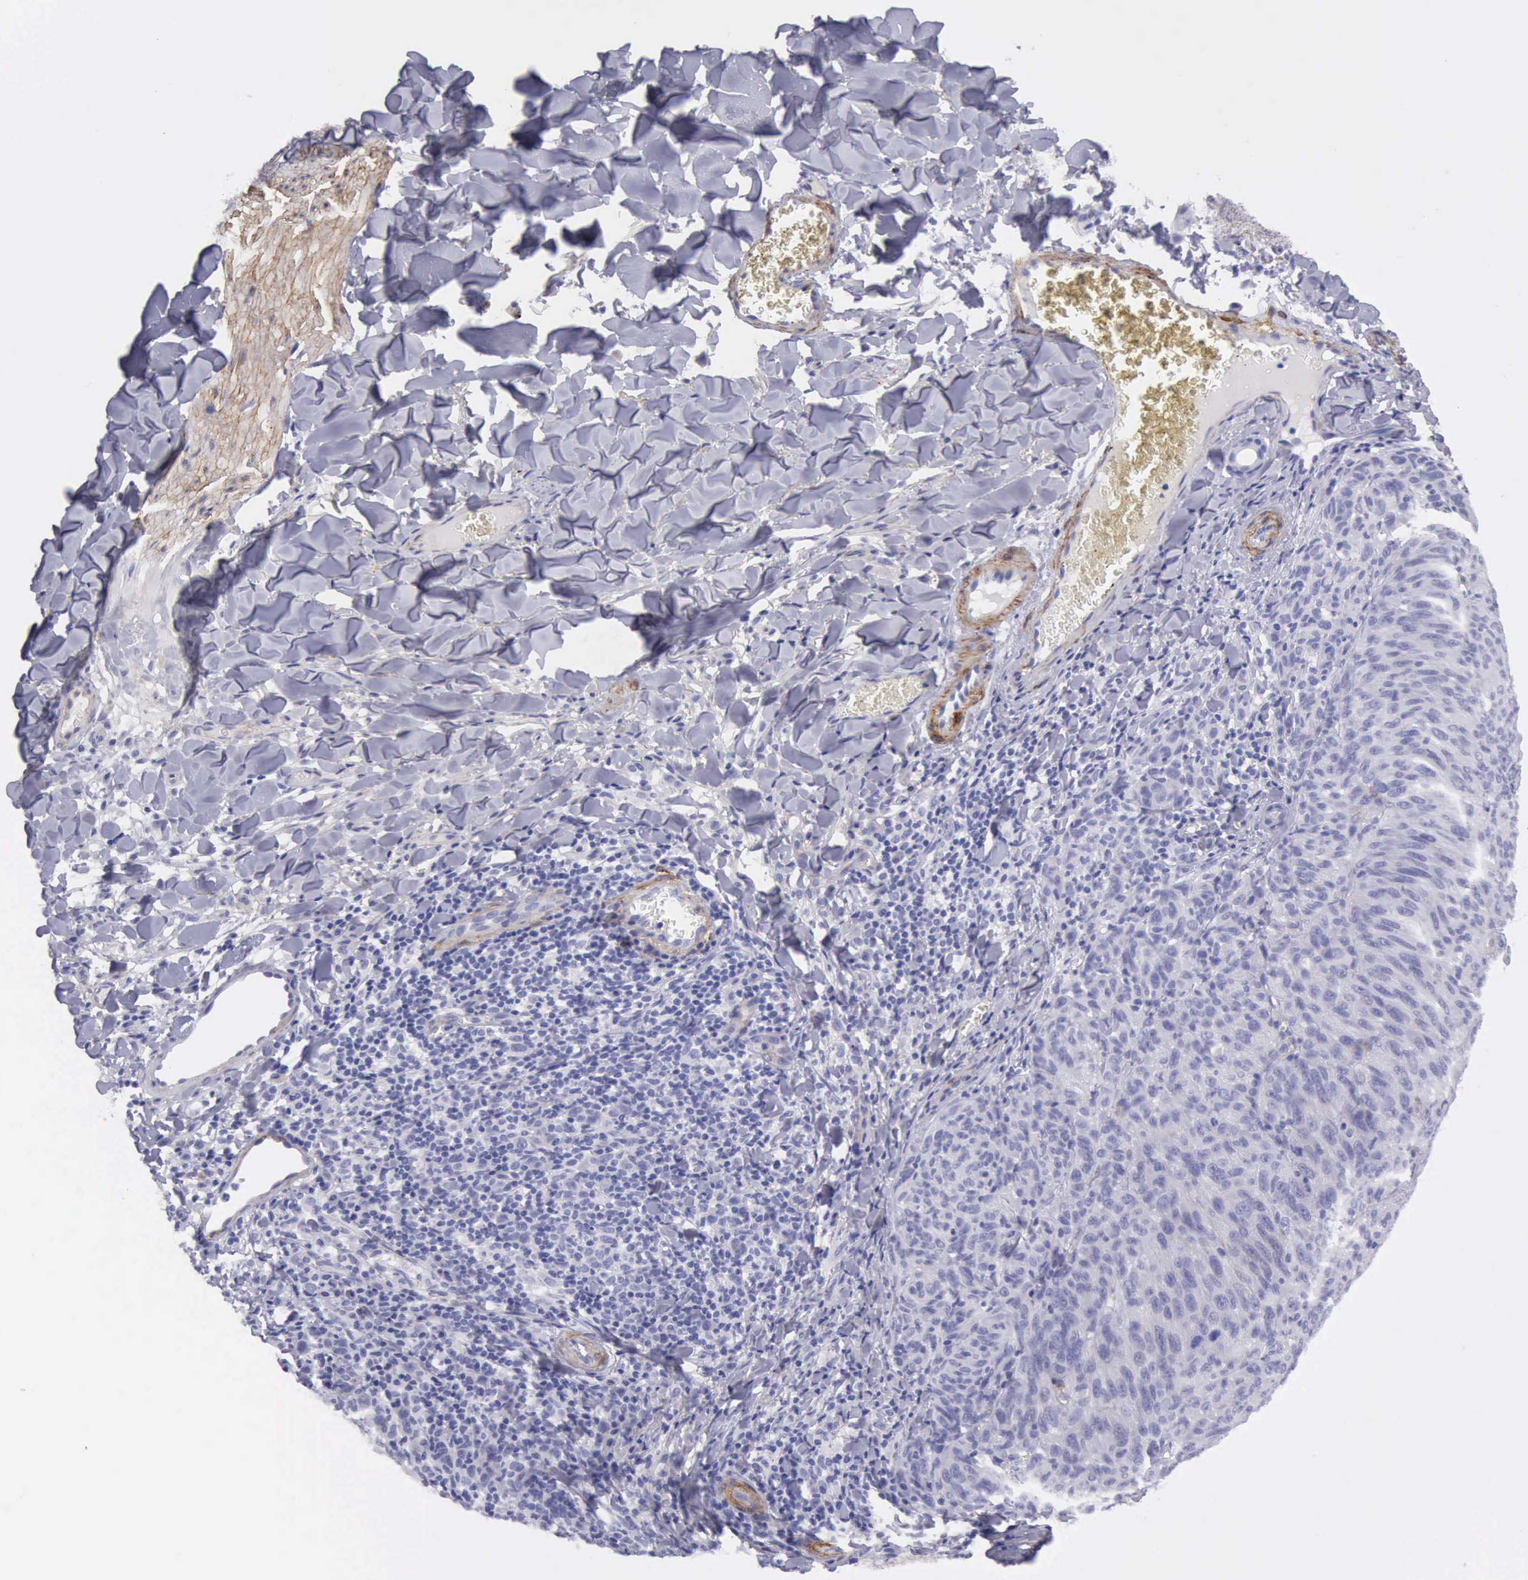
{"staining": {"intensity": "negative", "quantity": "none", "location": "none"}, "tissue": "melanoma", "cell_type": "Tumor cells", "image_type": "cancer", "snomed": [{"axis": "morphology", "description": "Malignant melanoma, NOS"}, {"axis": "topography", "description": "Skin"}], "caption": "This is an IHC micrograph of human melanoma. There is no positivity in tumor cells.", "gene": "AOC3", "patient": {"sex": "male", "age": 76}}